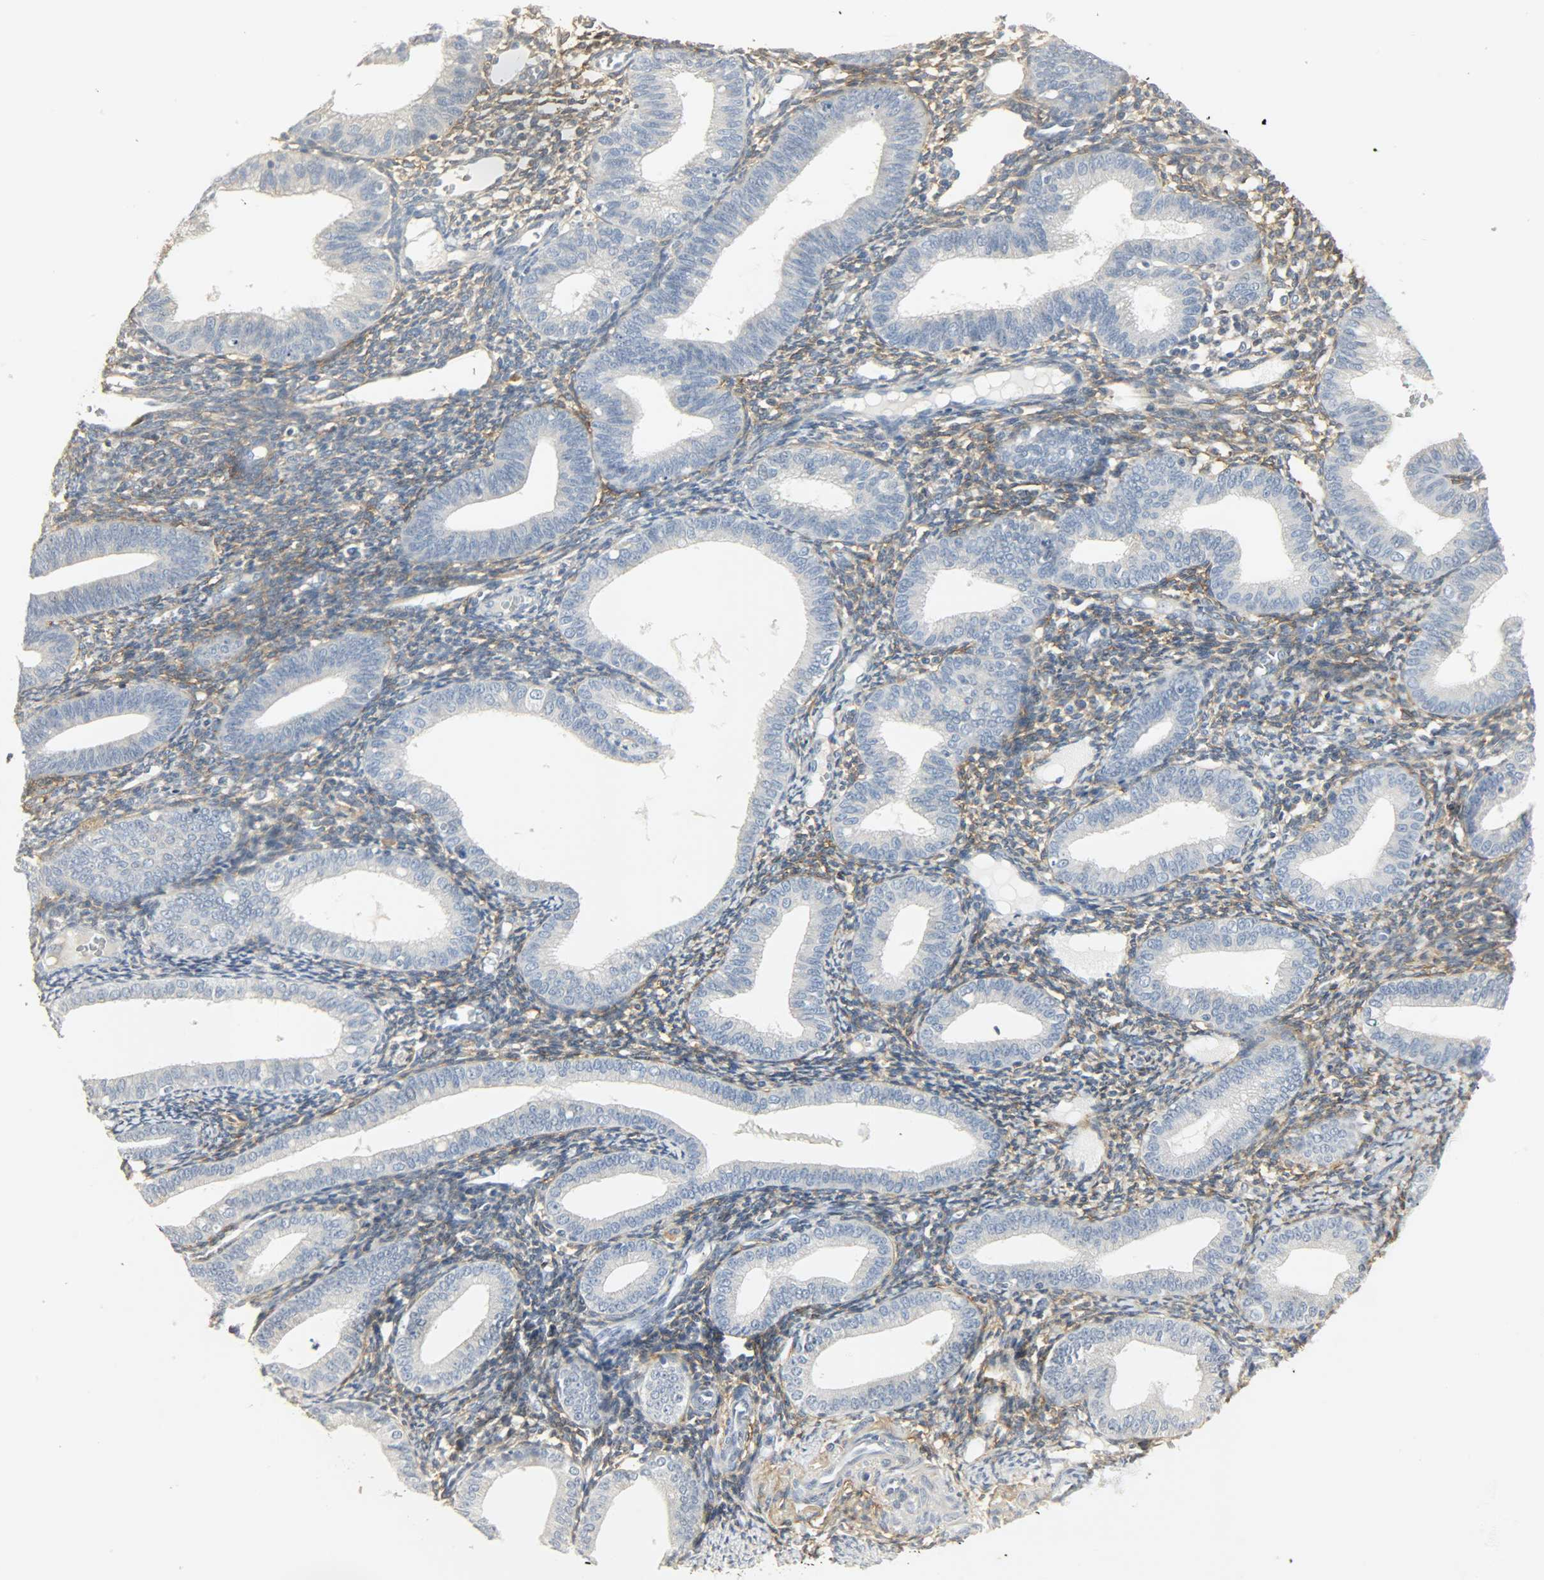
{"staining": {"intensity": "moderate", "quantity": ">75%", "location": "cytoplasmic/membranous"}, "tissue": "endometrium", "cell_type": "Cells in endometrial stroma", "image_type": "normal", "snomed": [{"axis": "morphology", "description": "Normal tissue, NOS"}, {"axis": "topography", "description": "Endometrium"}], "caption": "Protein expression by IHC displays moderate cytoplasmic/membranous positivity in about >75% of cells in endometrial stroma in unremarkable endometrium.", "gene": "ENPEP", "patient": {"sex": "female", "age": 61}}